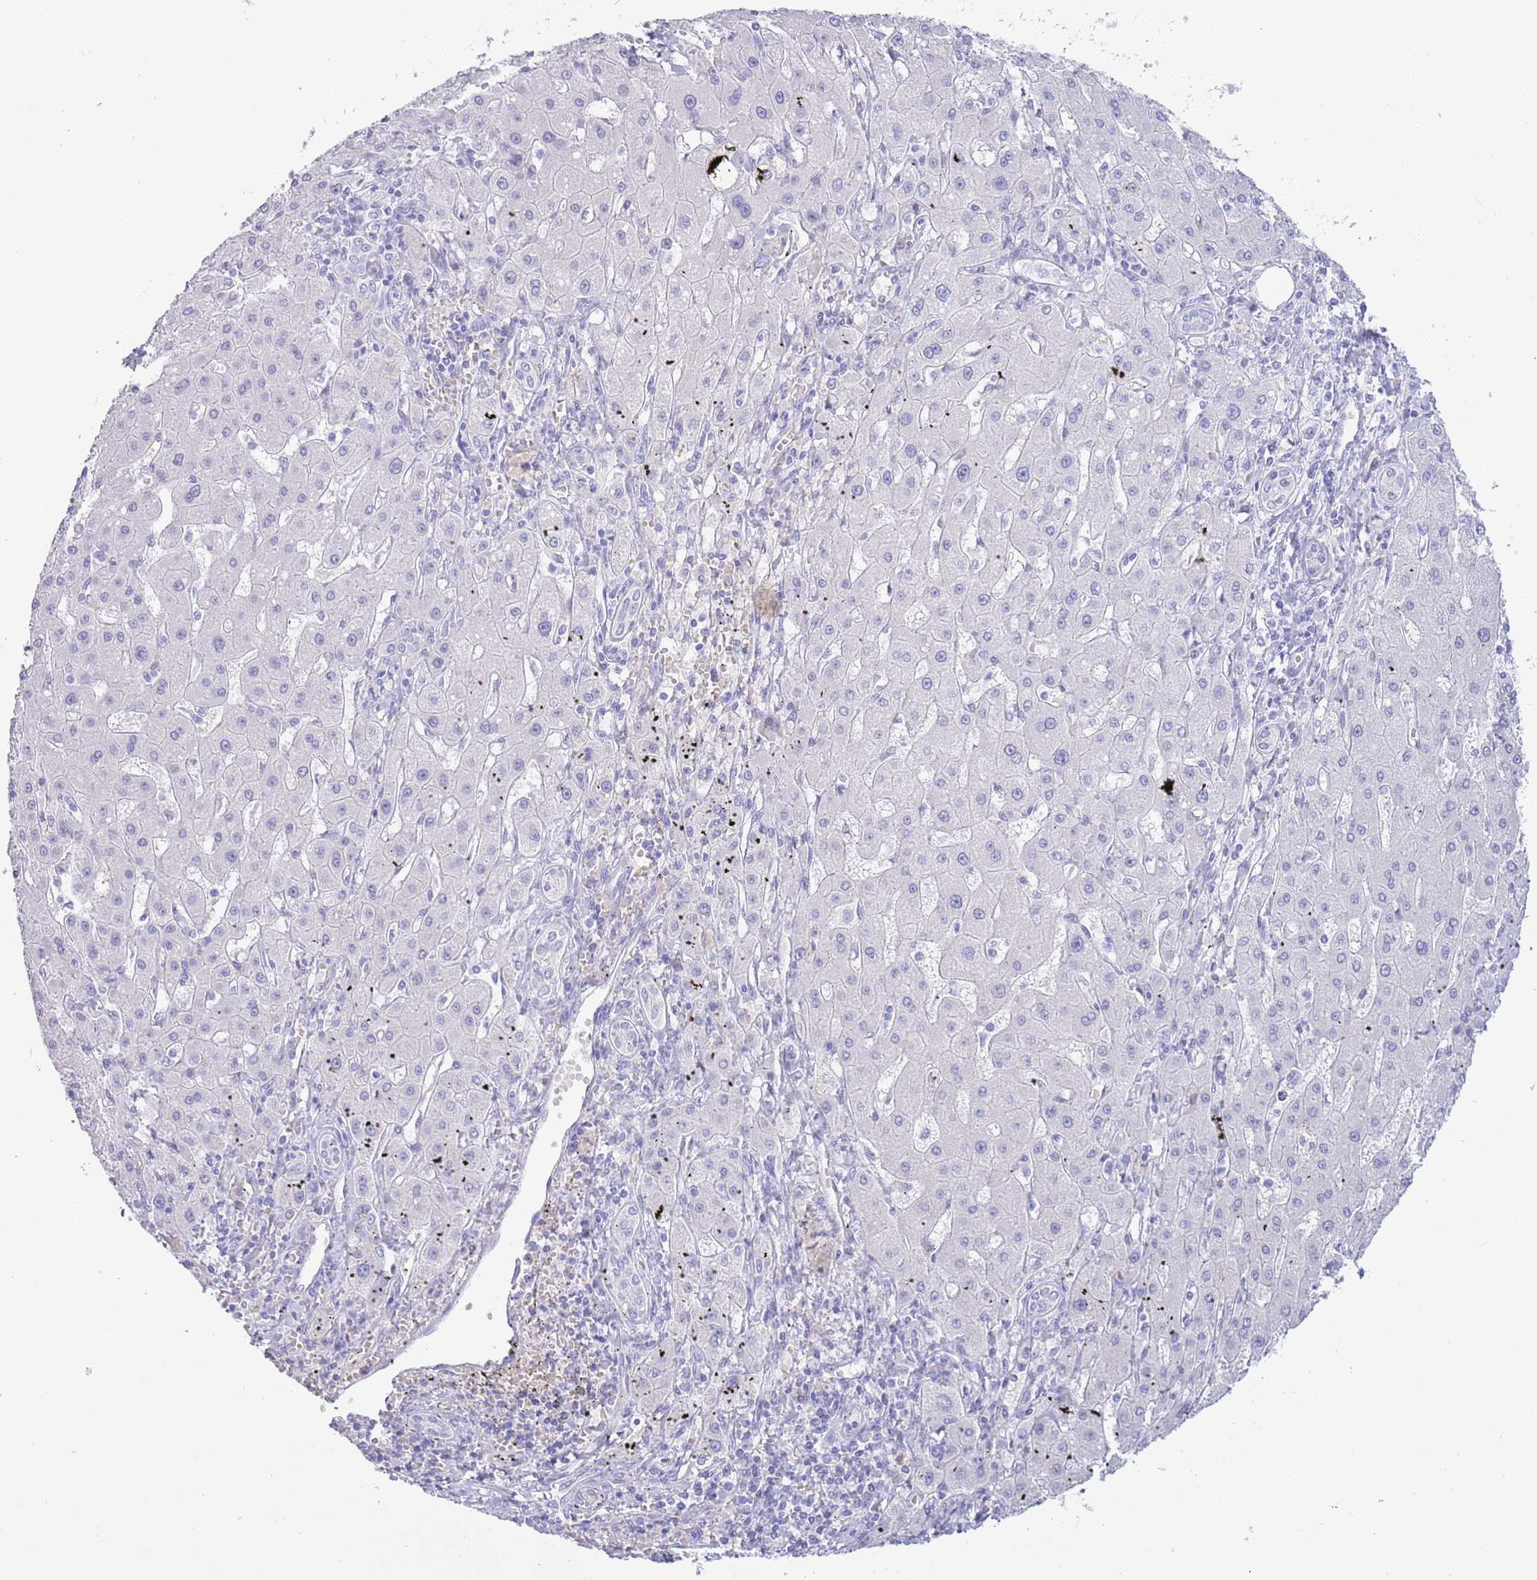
{"staining": {"intensity": "negative", "quantity": "none", "location": "none"}, "tissue": "liver cancer", "cell_type": "Tumor cells", "image_type": "cancer", "snomed": [{"axis": "morphology", "description": "Carcinoma, Hepatocellular, NOS"}, {"axis": "topography", "description": "Liver"}], "caption": "Tumor cells show no significant expression in liver hepatocellular carcinoma. The staining is performed using DAB brown chromogen with nuclei counter-stained in using hematoxylin.", "gene": "ACR", "patient": {"sex": "male", "age": 72}}